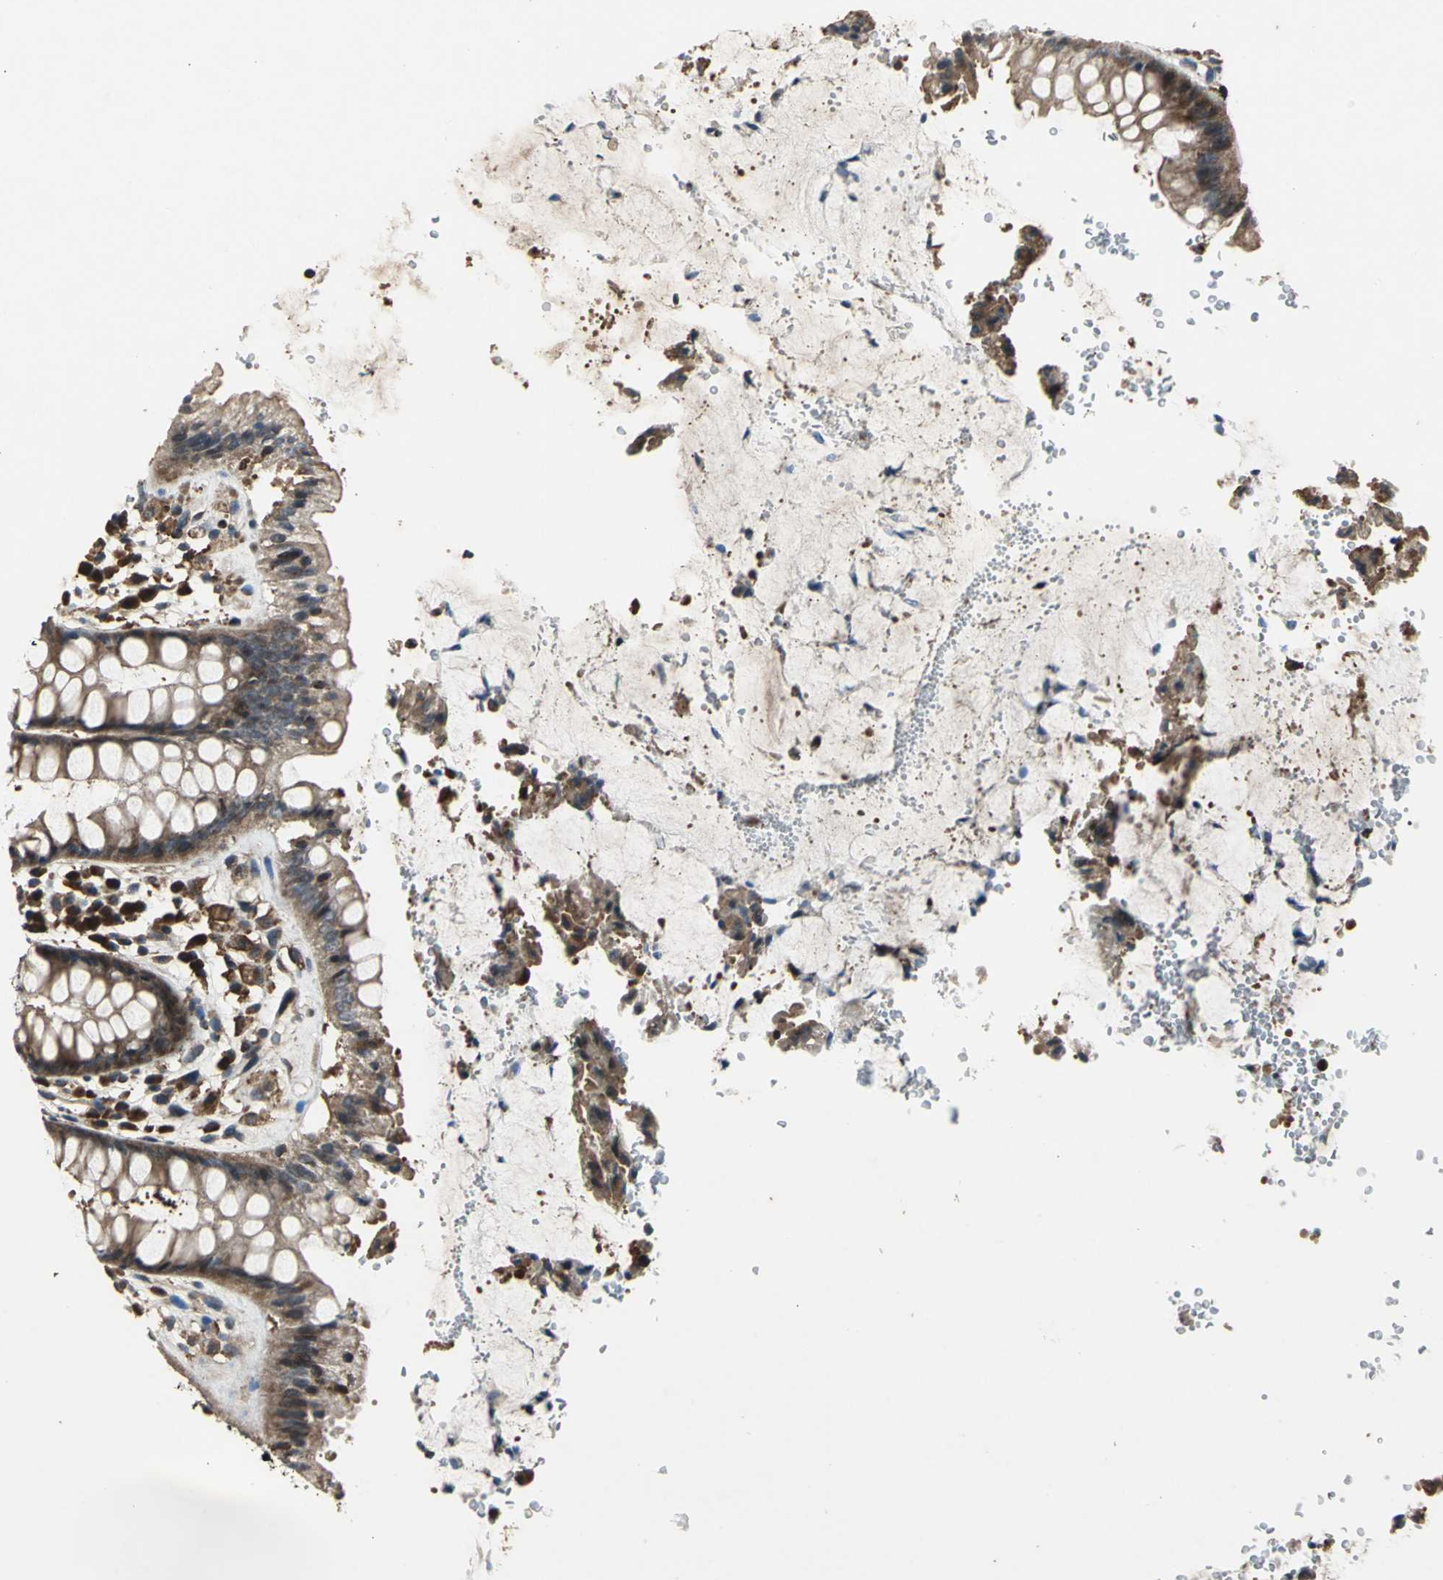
{"staining": {"intensity": "strong", "quantity": ">75%", "location": "cytoplasmic/membranous"}, "tissue": "rectum", "cell_type": "Glandular cells", "image_type": "normal", "snomed": [{"axis": "morphology", "description": "Normal tissue, NOS"}, {"axis": "topography", "description": "Rectum"}], "caption": "A high-resolution histopathology image shows IHC staining of unremarkable rectum, which exhibits strong cytoplasmic/membranous staining in approximately >75% of glandular cells. The staining was performed using DAB (3,3'-diaminobenzidine) to visualize the protein expression in brown, while the nuclei were stained in blue with hematoxylin (Magnification: 20x).", "gene": "EIF2B2", "patient": {"sex": "female", "age": 46}}